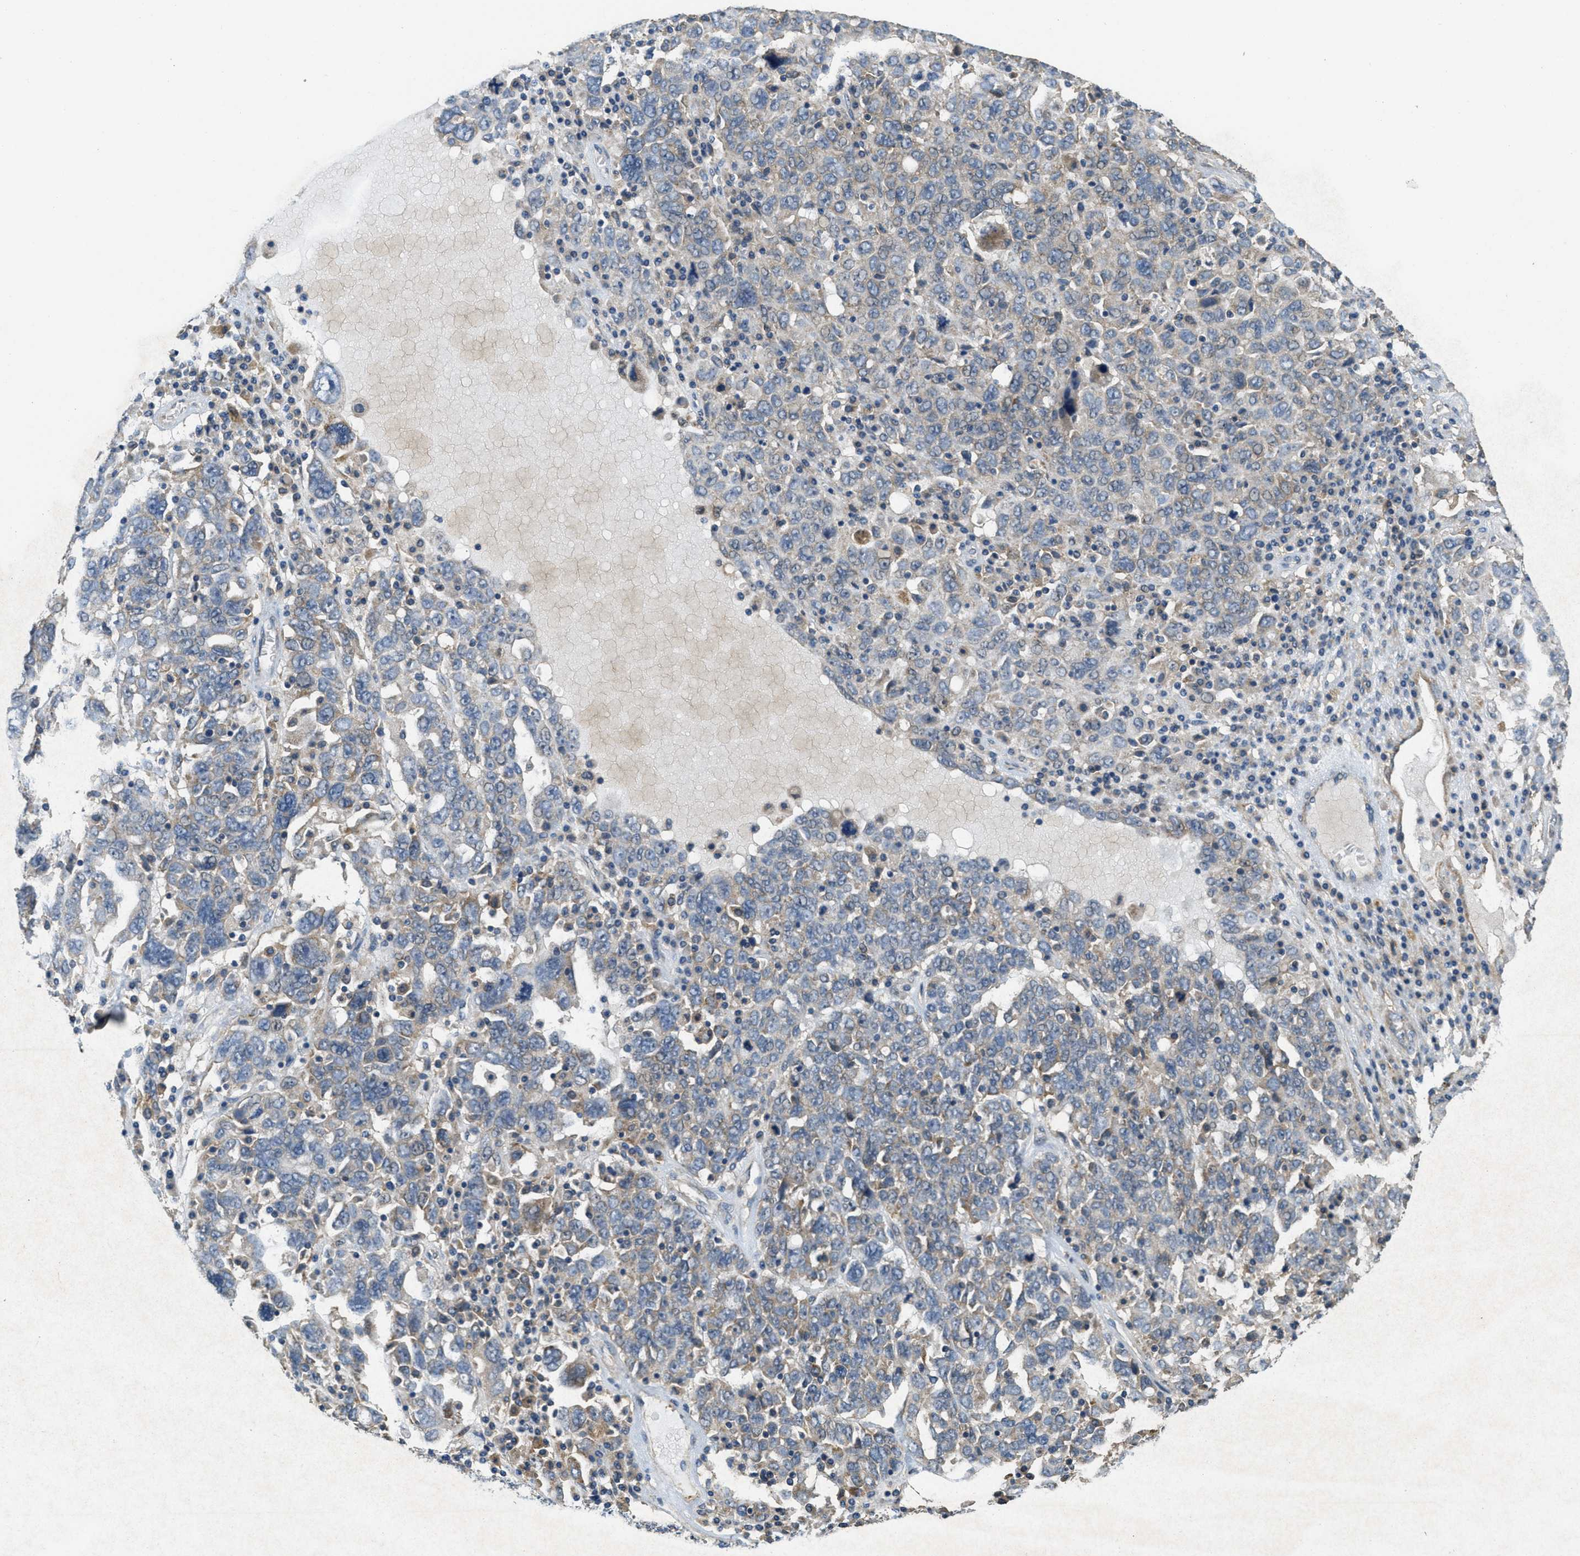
{"staining": {"intensity": "negative", "quantity": "none", "location": "none"}, "tissue": "ovarian cancer", "cell_type": "Tumor cells", "image_type": "cancer", "snomed": [{"axis": "morphology", "description": "Carcinoma, endometroid"}, {"axis": "topography", "description": "Ovary"}], "caption": "Immunohistochemistry histopathology image of neoplastic tissue: ovarian cancer stained with DAB (3,3'-diaminobenzidine) displays no significant protein staining in tumor cells. (DAB IHC with hematoxylin counter stain).", "gene": "THBS2", "patient": {"sex": "female", "age": 62}}